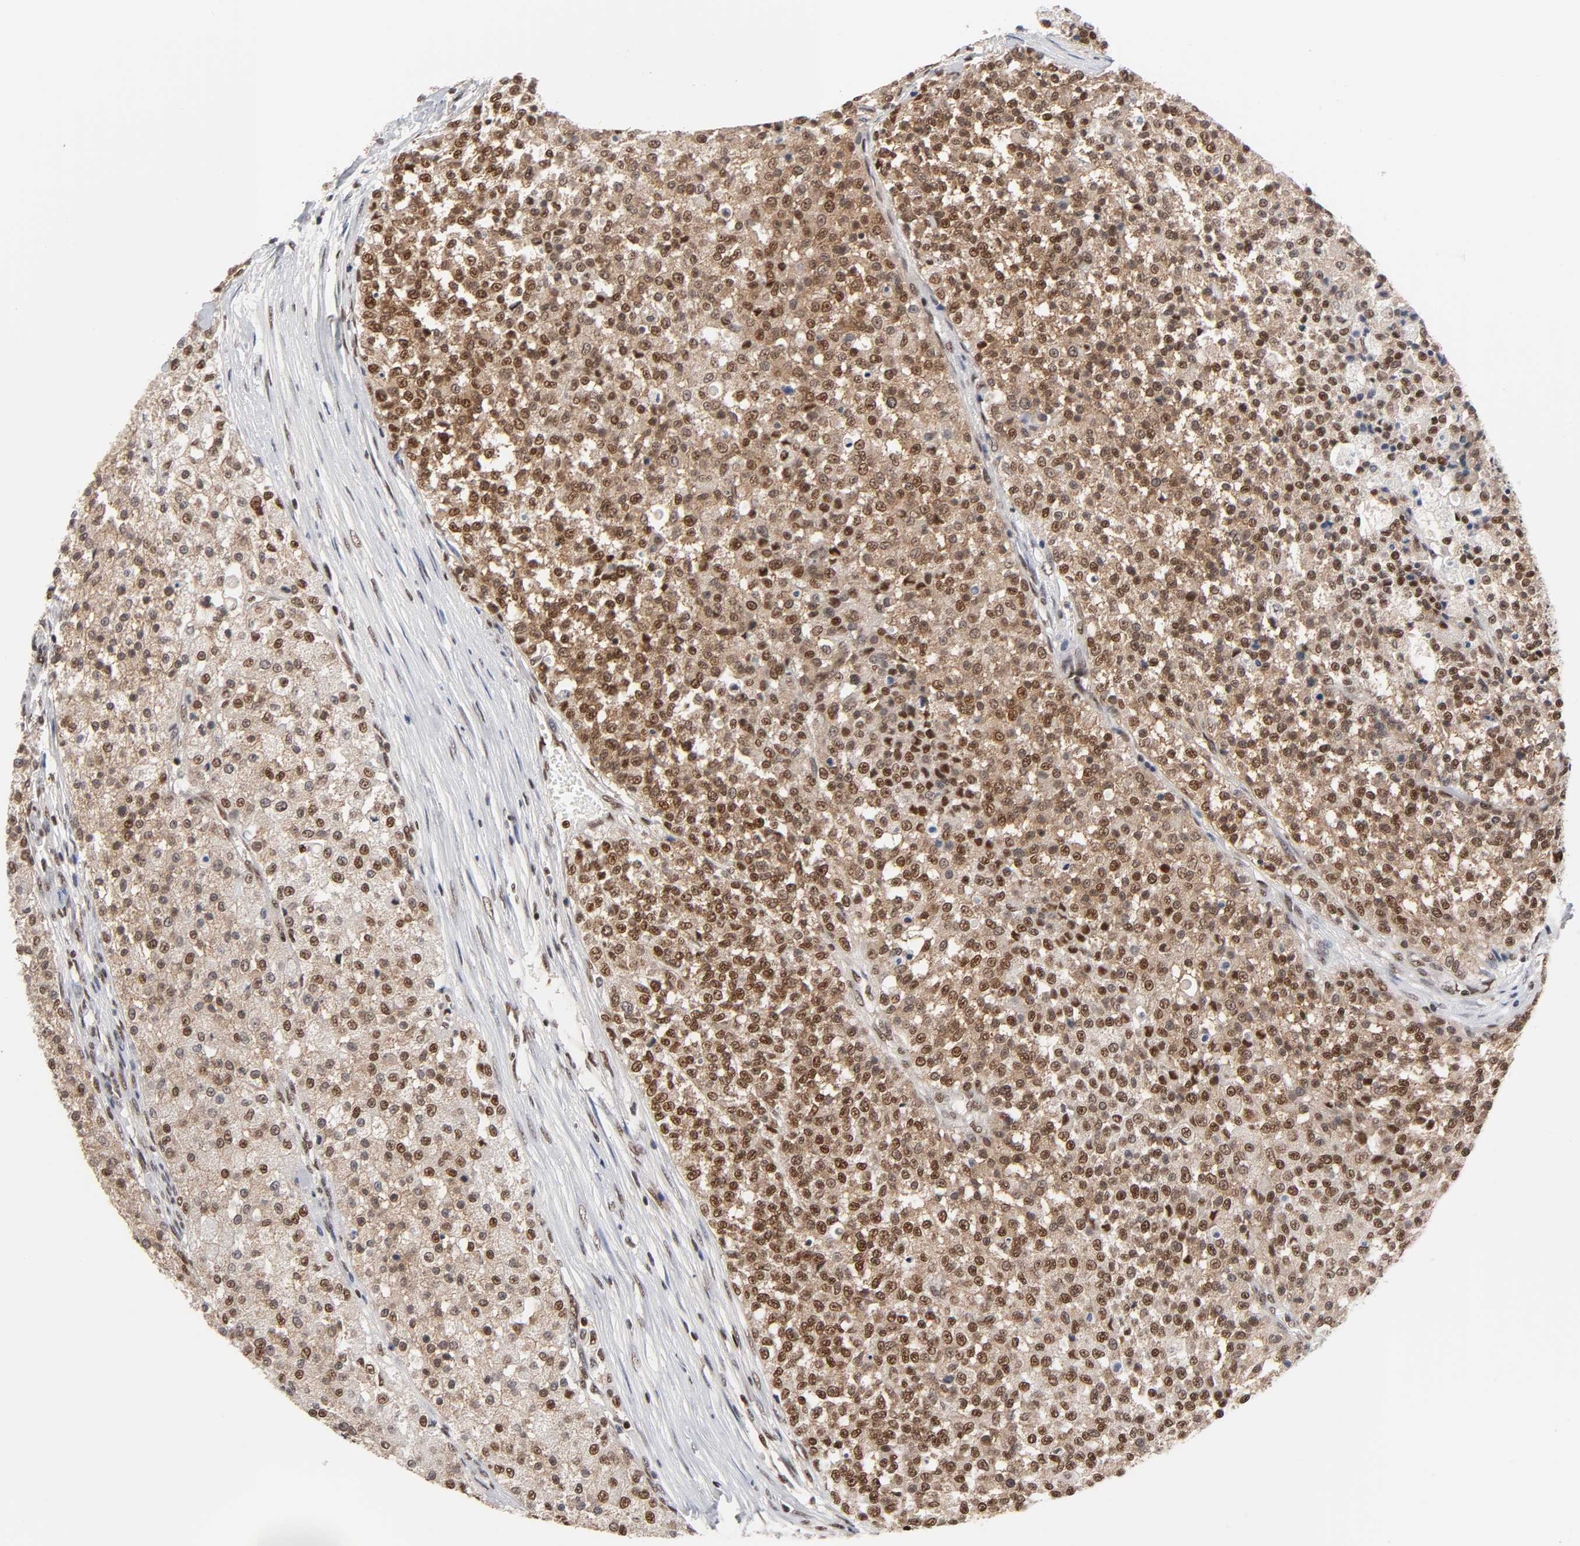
{"staining": {"intensity": "strong", "quantity": ">75%", "location": "cytoplasmic/membranous,nuclear"}, "tissue": "testis cancer", "cell_type": "Tumor cells", "image_type": "cancer", "snomed": [{"axis": "morphology", "description": "Seminoma, NOS"}, {"axis": "topography", "description": "Testis"}], "caption": "This histopathology image reveals testis cancer stained with immunohistochemistry to label a protein in brown. The cytoplasmic/membranous and nuclear of tumor cells show strong positivity for the protein. Nuclei are counter-stained blue.", "gene": "ILKAP", "patient": {"sex": "male", "age": 59}}